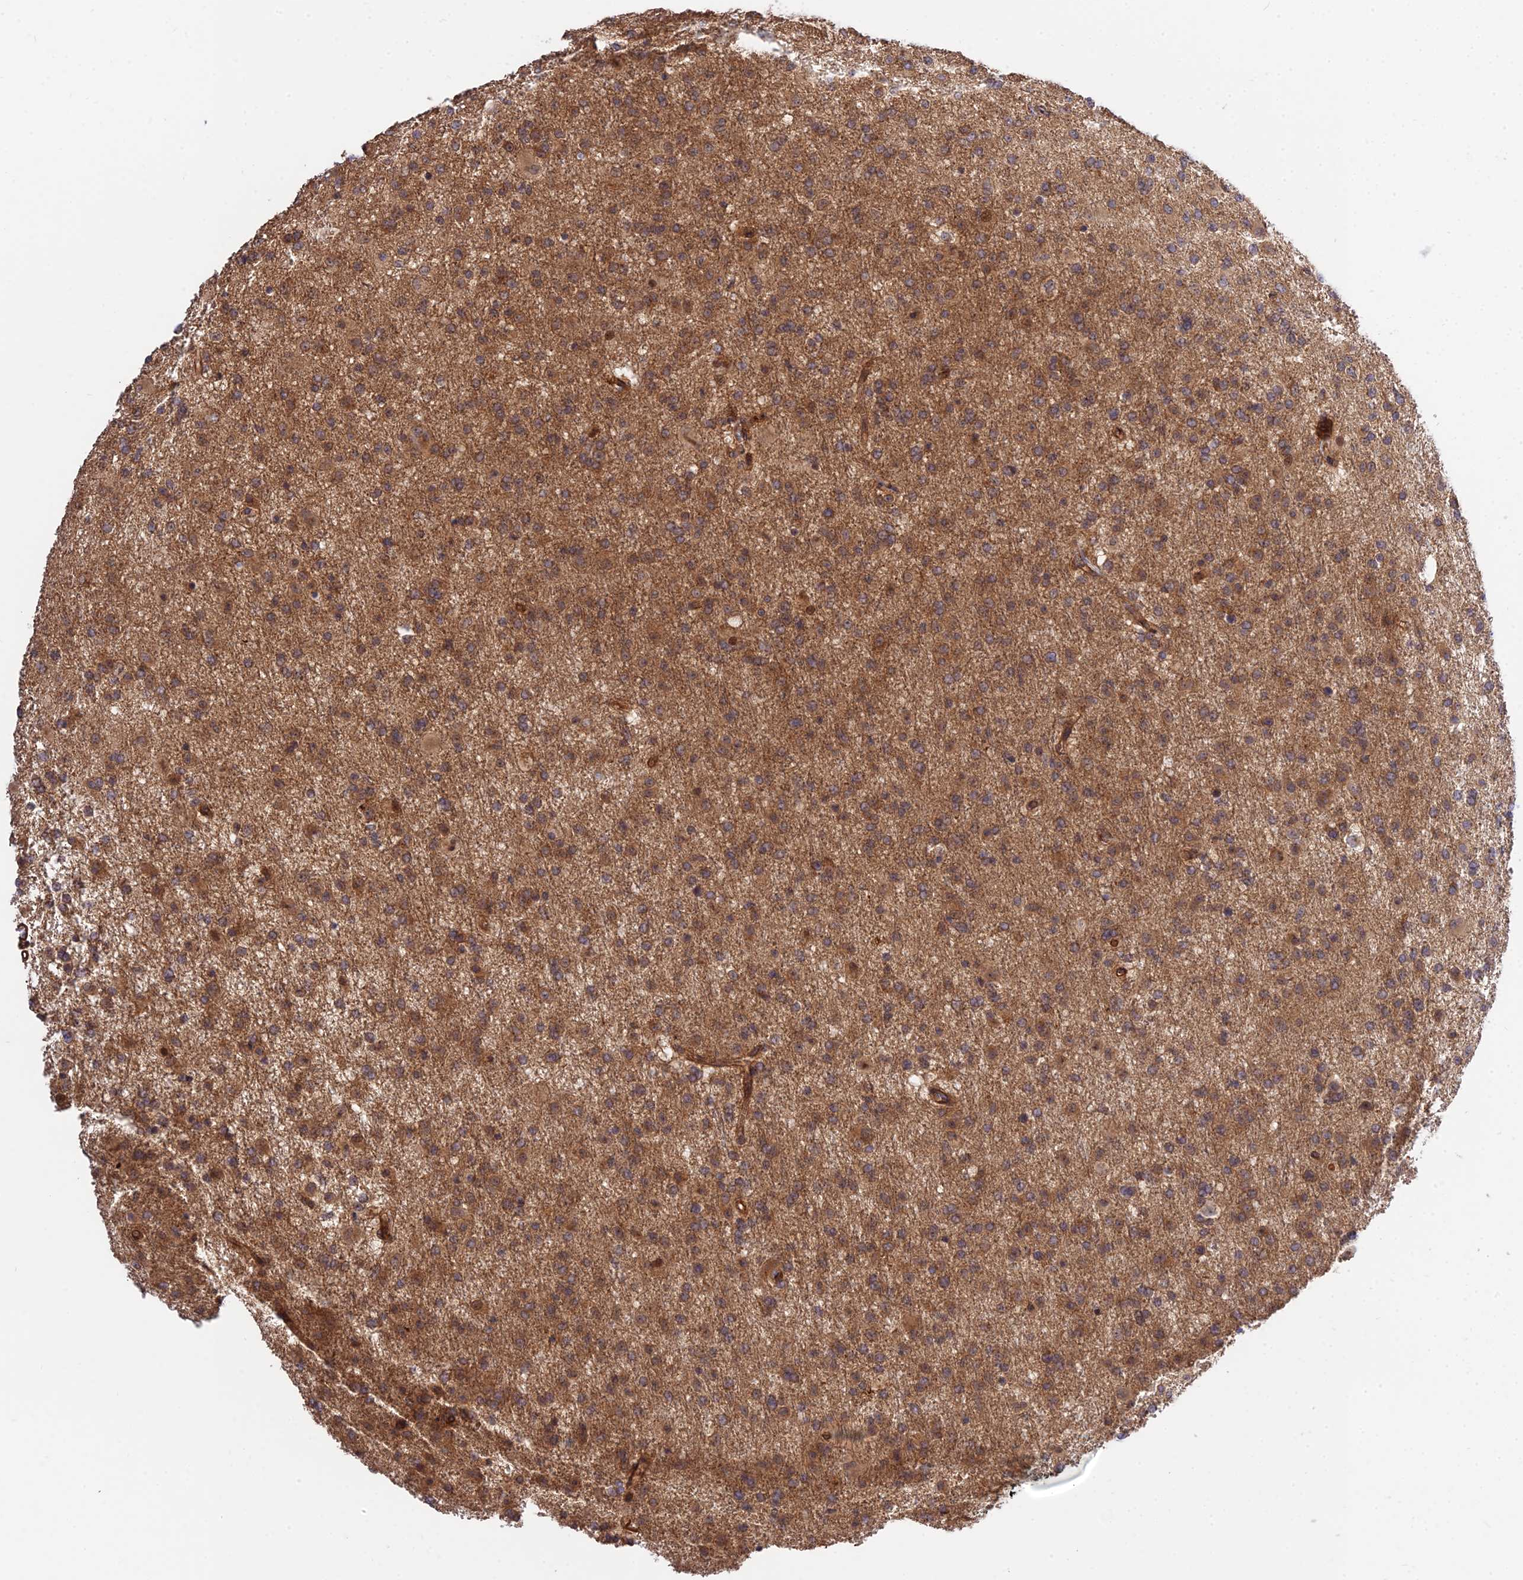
{"staining": {"intensity": "moderate", "quantity": ">75%", "location": "cytoplasmic/membranous"}, "tissue": "glioma", "cell_type": "Tumor cells", "image_type": "cancer", "snomed": [{"axis": "morphology", "description": "Glioma, malignant, Low grade"}, {"axis": "topography", "description": "Brain"}], "caption": "Glioma was stained to show a protein in brown. There is medium levels of moderate cytoplasmic/membranous staining in approximately >75% of tumor cells.", "gene": "SMG6", "patient": {"sex": "male", "age": 65}}